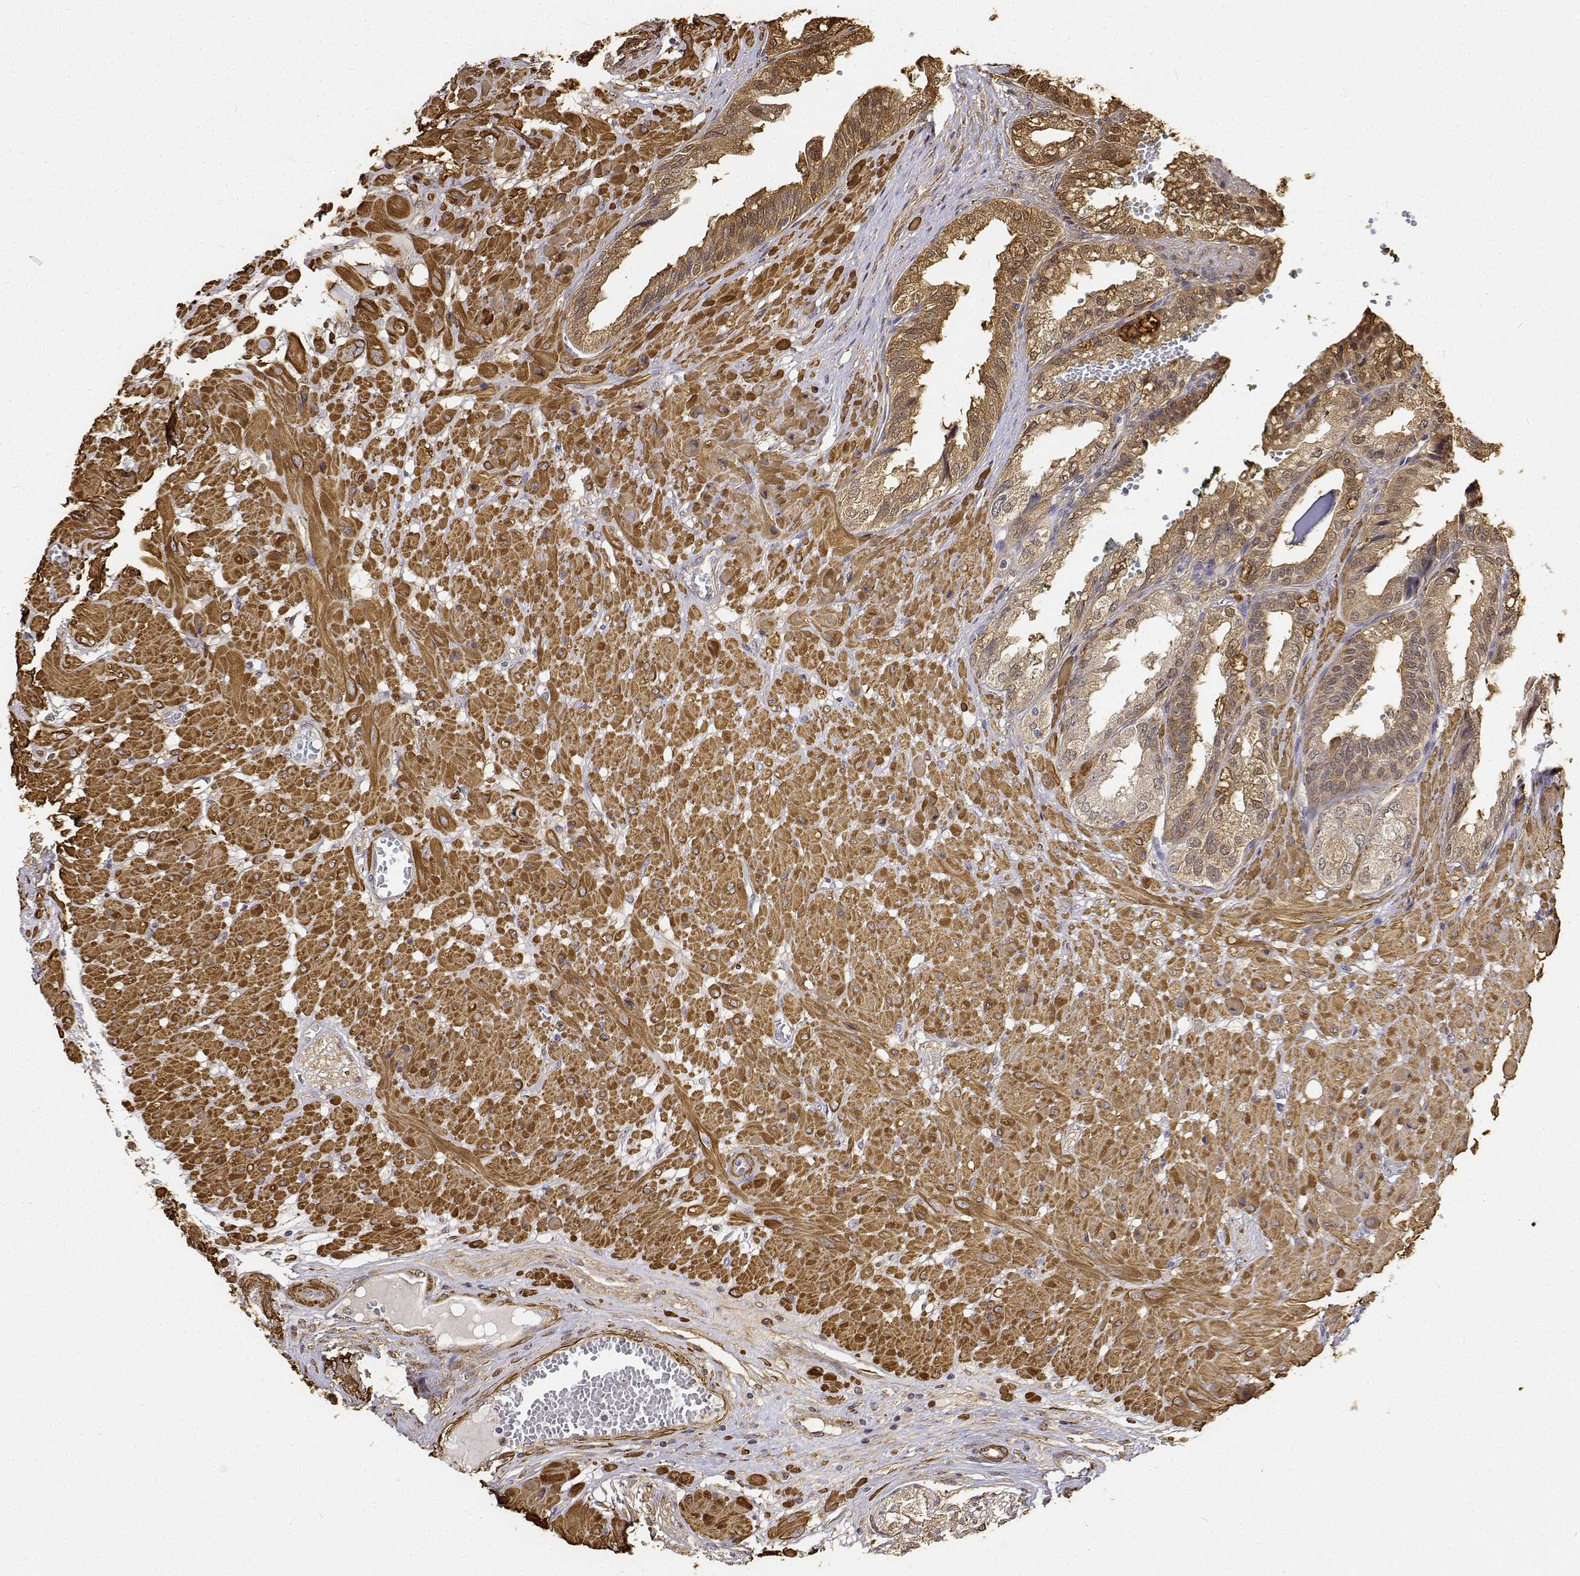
{"staining": {"intensity": "moderate", "quantity": "25%-75%", "location": "cytoplasmic/membranous,nuclear"}, "tissue": "prostate cancer", "cell_type": "Tumor cells", "image_type": "cancer", "snomed": [{"axis": "morphology", "description": "Adenocarcinoma, High grade"}, {"axis": "topography", "description": "Prostate"}], "caption": "A micrograph of prostate adenocarcinoma (high-grade) stained for a protein shows moderate cytoplasmic/membranous and nuclear brown staining in tumor cells. (brown staining indicates protein expression, while blue staining denotes nuclei).", "gene": "PCID2", "patient": {"sex": "male", "age": 71}}